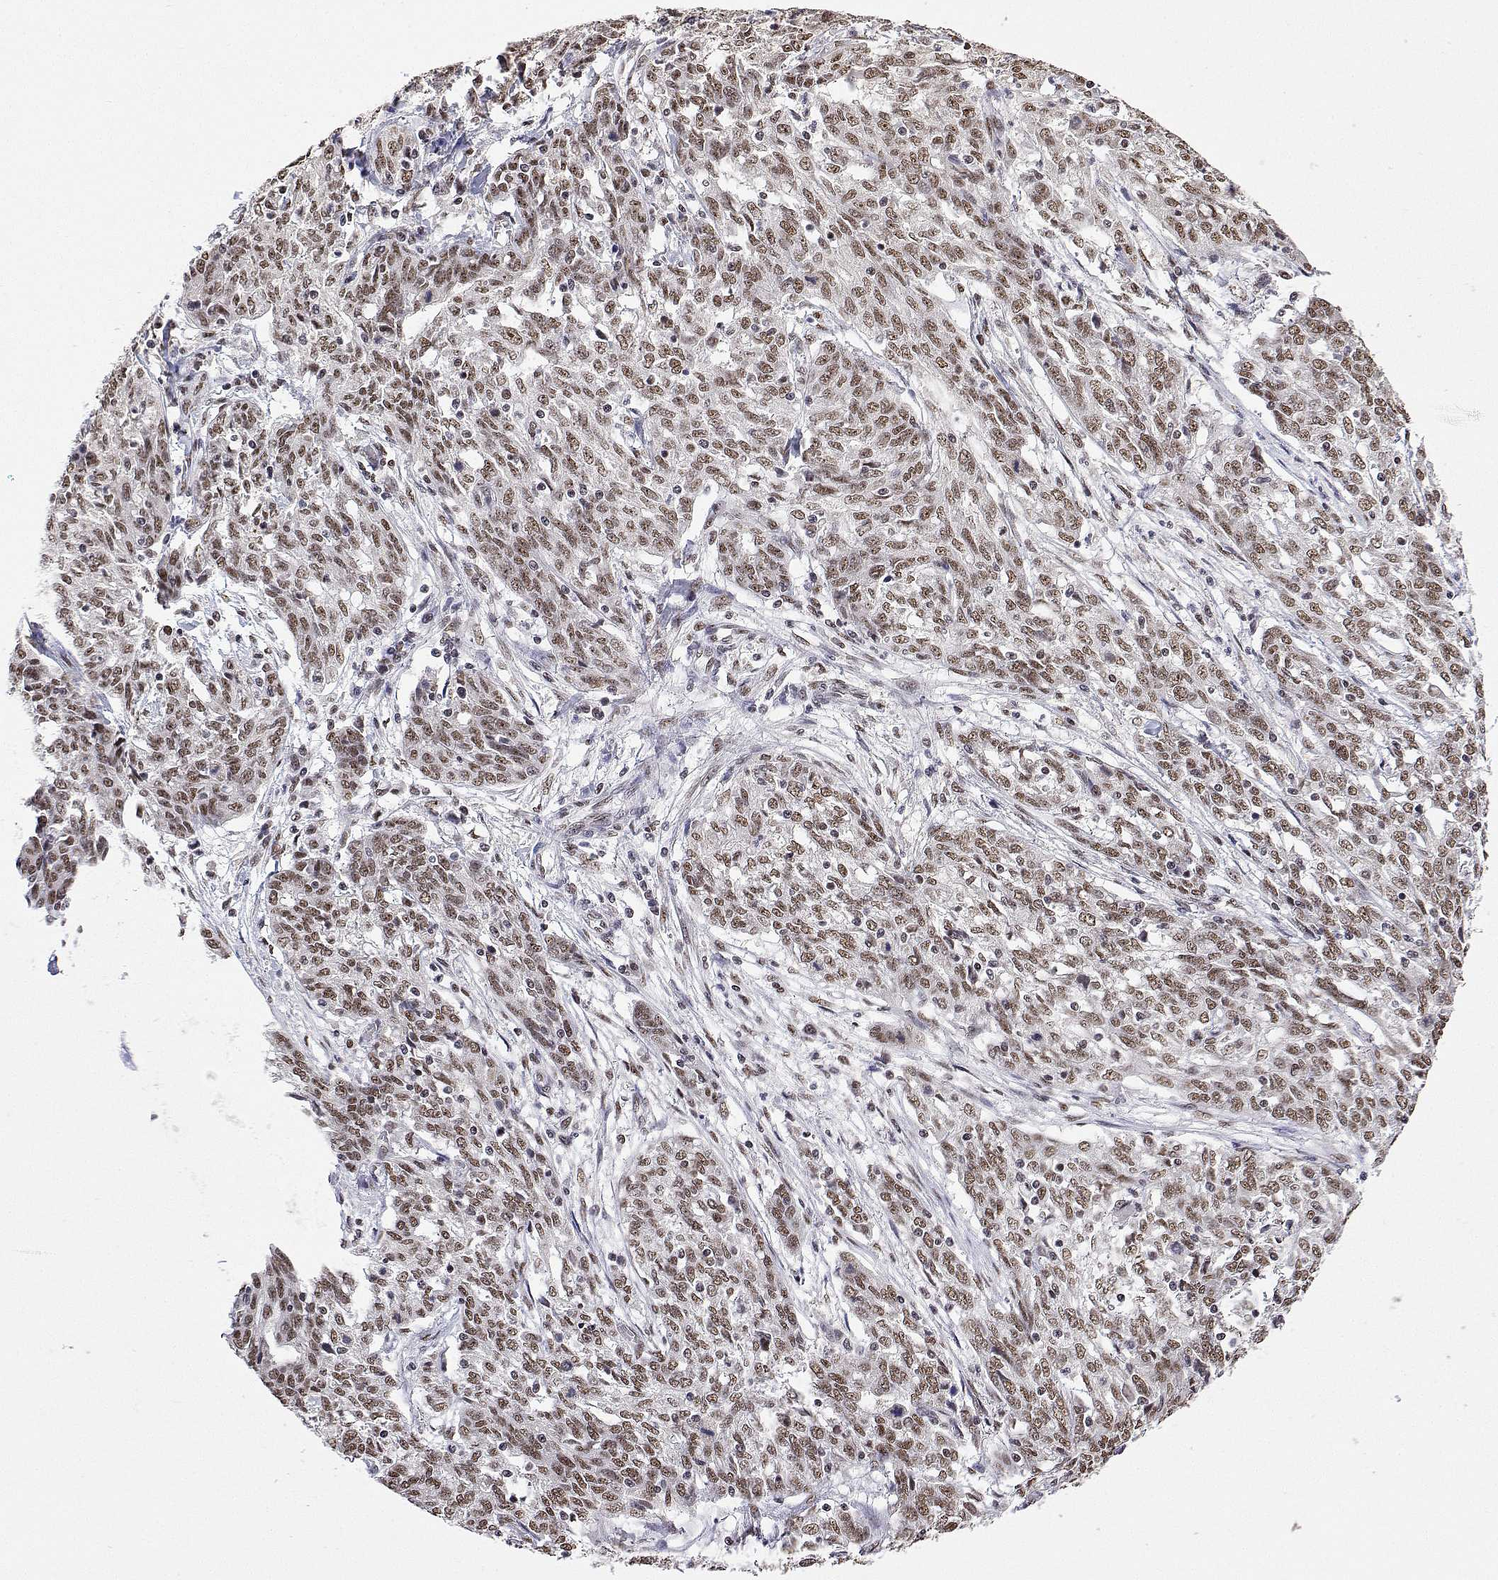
{"staining": {"intensity": "moderate", "quantity": ">75%", "location": "nuclear"}, "tissue": "ovarian cancer", "cell_type": "Tumor cells", "image_type": "cancer", "snomed": [{"axis": "morphology", "description": "Cystadenocarcinoma, serous, NOS"}, {"axis": "topography", "description": "Ovary"}], "caption": "Immunohistochemical staining of ovarian serous cystadenocarcinoma demonstrates medium levels of moderate nuclear staining in approximately >75% of tumor cells.", "gene": "ADAR", "patient": {"sex": "female", "age": 67}}